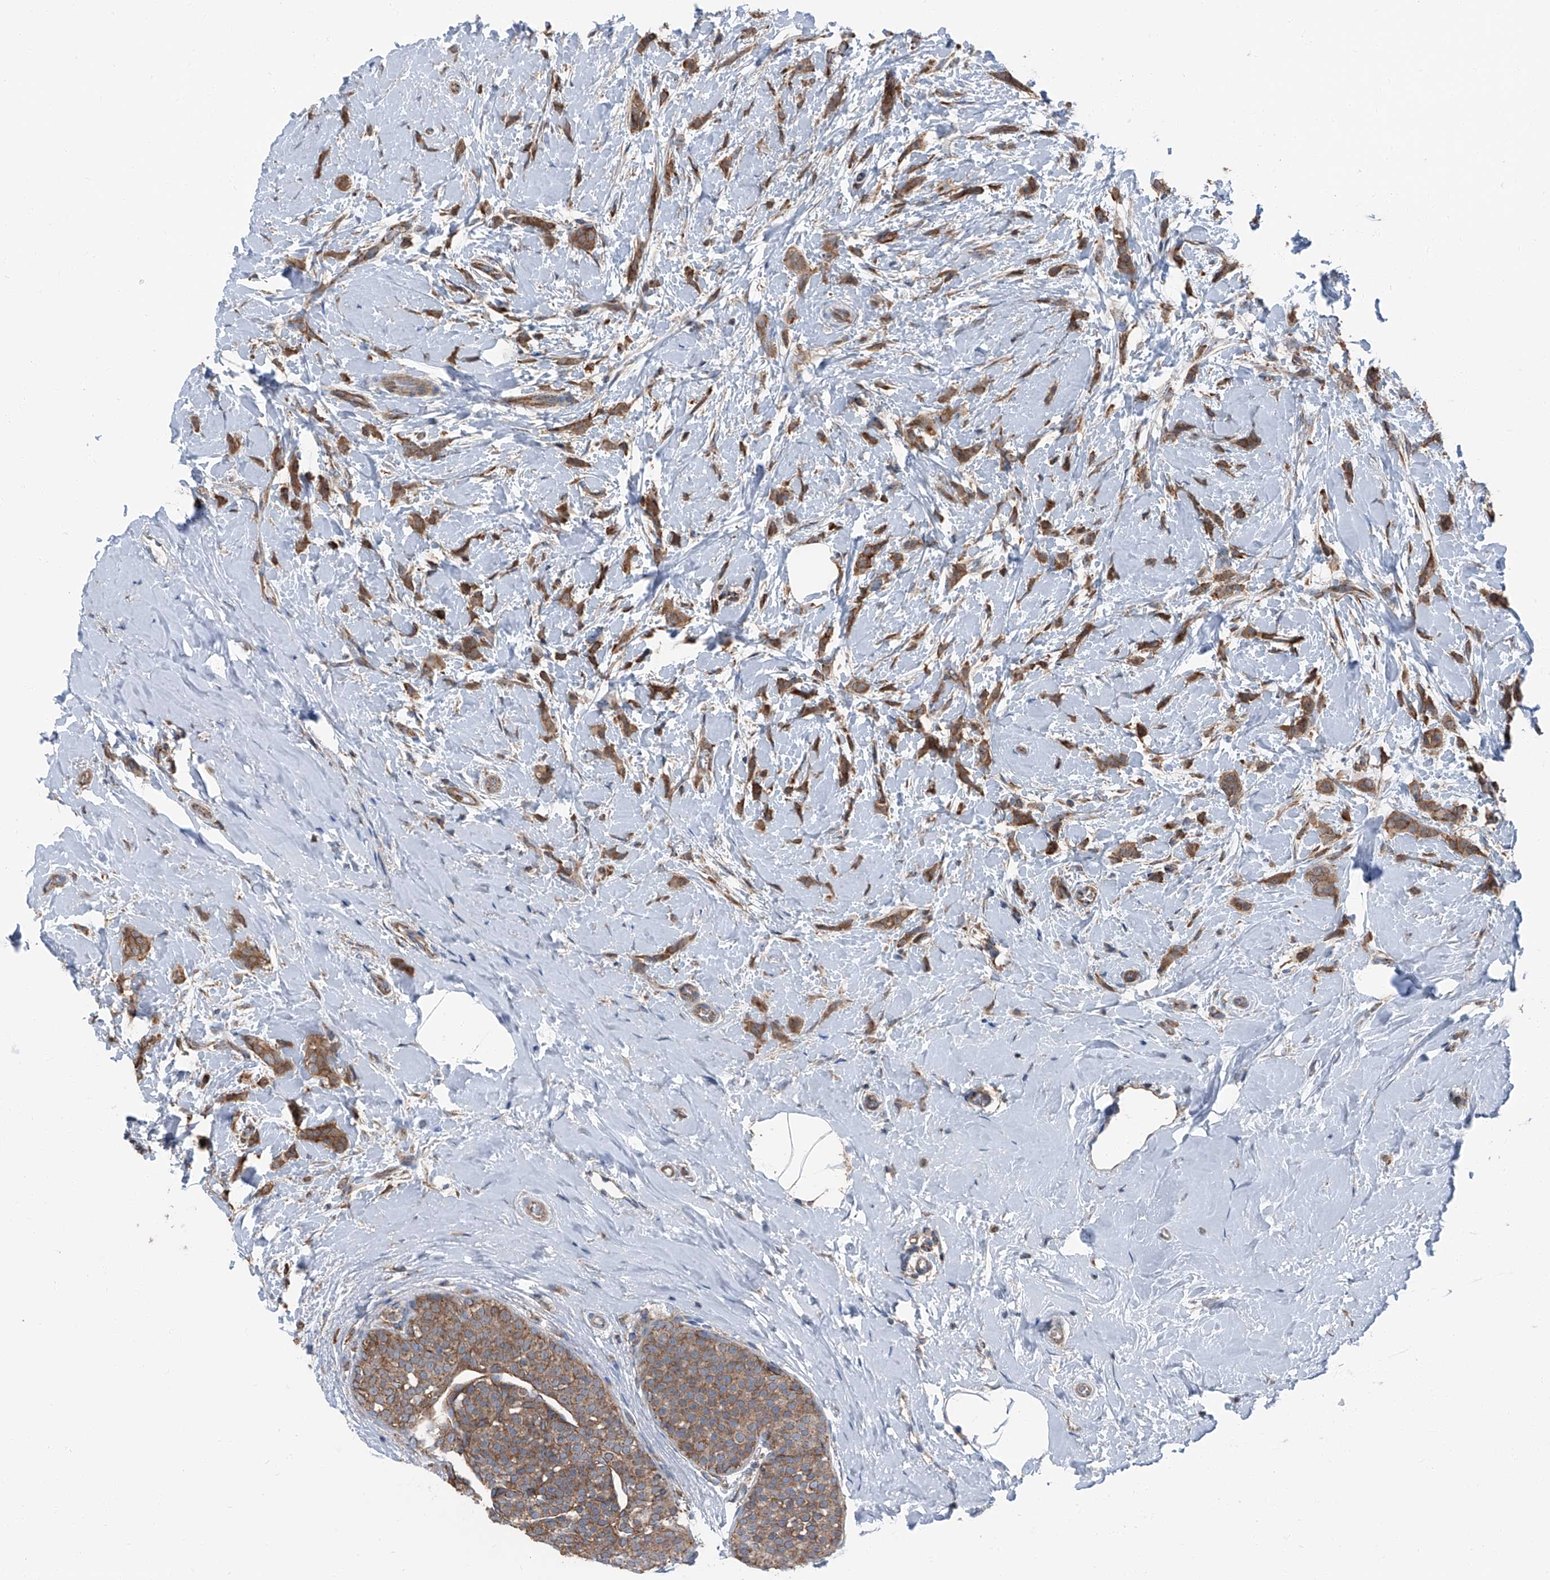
{"staining": {"intensity": "moderate", "quantity": ">75%", "location": "cytoplasmic/membranous"}, "tissue": "breast cancer", "cell_type": "Tumor cells", "image_type": "cancer", "snomed": [{"axis": "morphology", "description": "Lobular carcinoma, in situ"}, {"axis": "morphology", "description": "Lobular carcinoma"}, {"axis": "topography", "description": "Breast"}], "caption": "Breast lobular carcinoma stained for a protein (brown) shows moderate cytoplasmic/membranous positive positivity in approximately >75% of tumor cells.", "gene": "GPR142", "patient": {"sex": "female", "age": 41}}